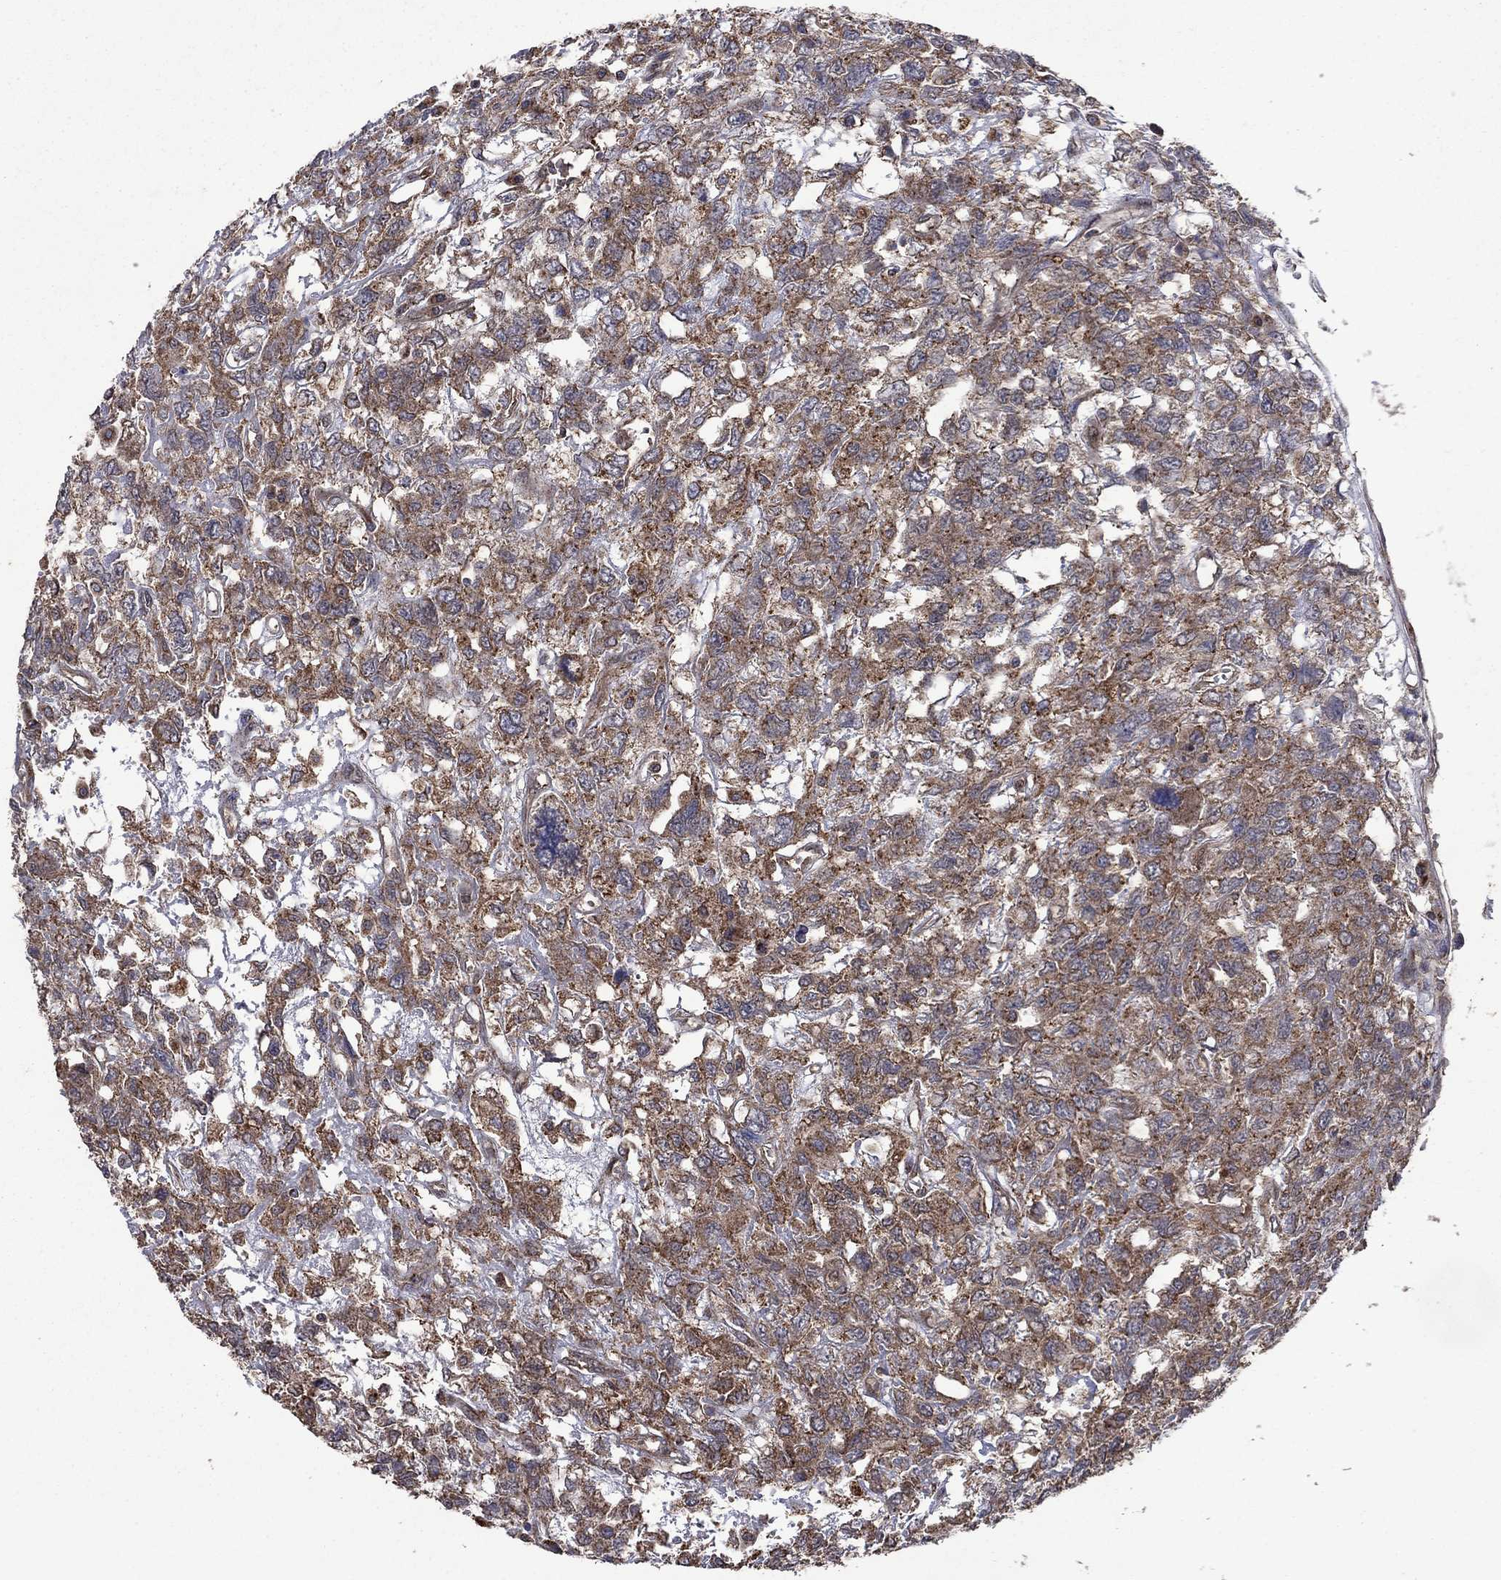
{"staining": {"intensity": "moderate", "quantity": ">75%", "location": "cytoplasmic/membranous"}, "tissue": "testis cancer", "cell_type": "Tumor cells", "image_type": "cancer", "snomed": [{"axis": "morphology", "description": "Seminoma, NOS"}, {"axis": "topography", "description": "Testis"}], "caption": "Protein expression analysis of testis seminoma exhibits moderate cytoplasmic/membranous staining in about >75% of tumor cells. The protein of interest is shown in brown color, while the nuclei are stained blue.", "gene": "DPH1", "patient": {"sex": "male", "age": 52}}